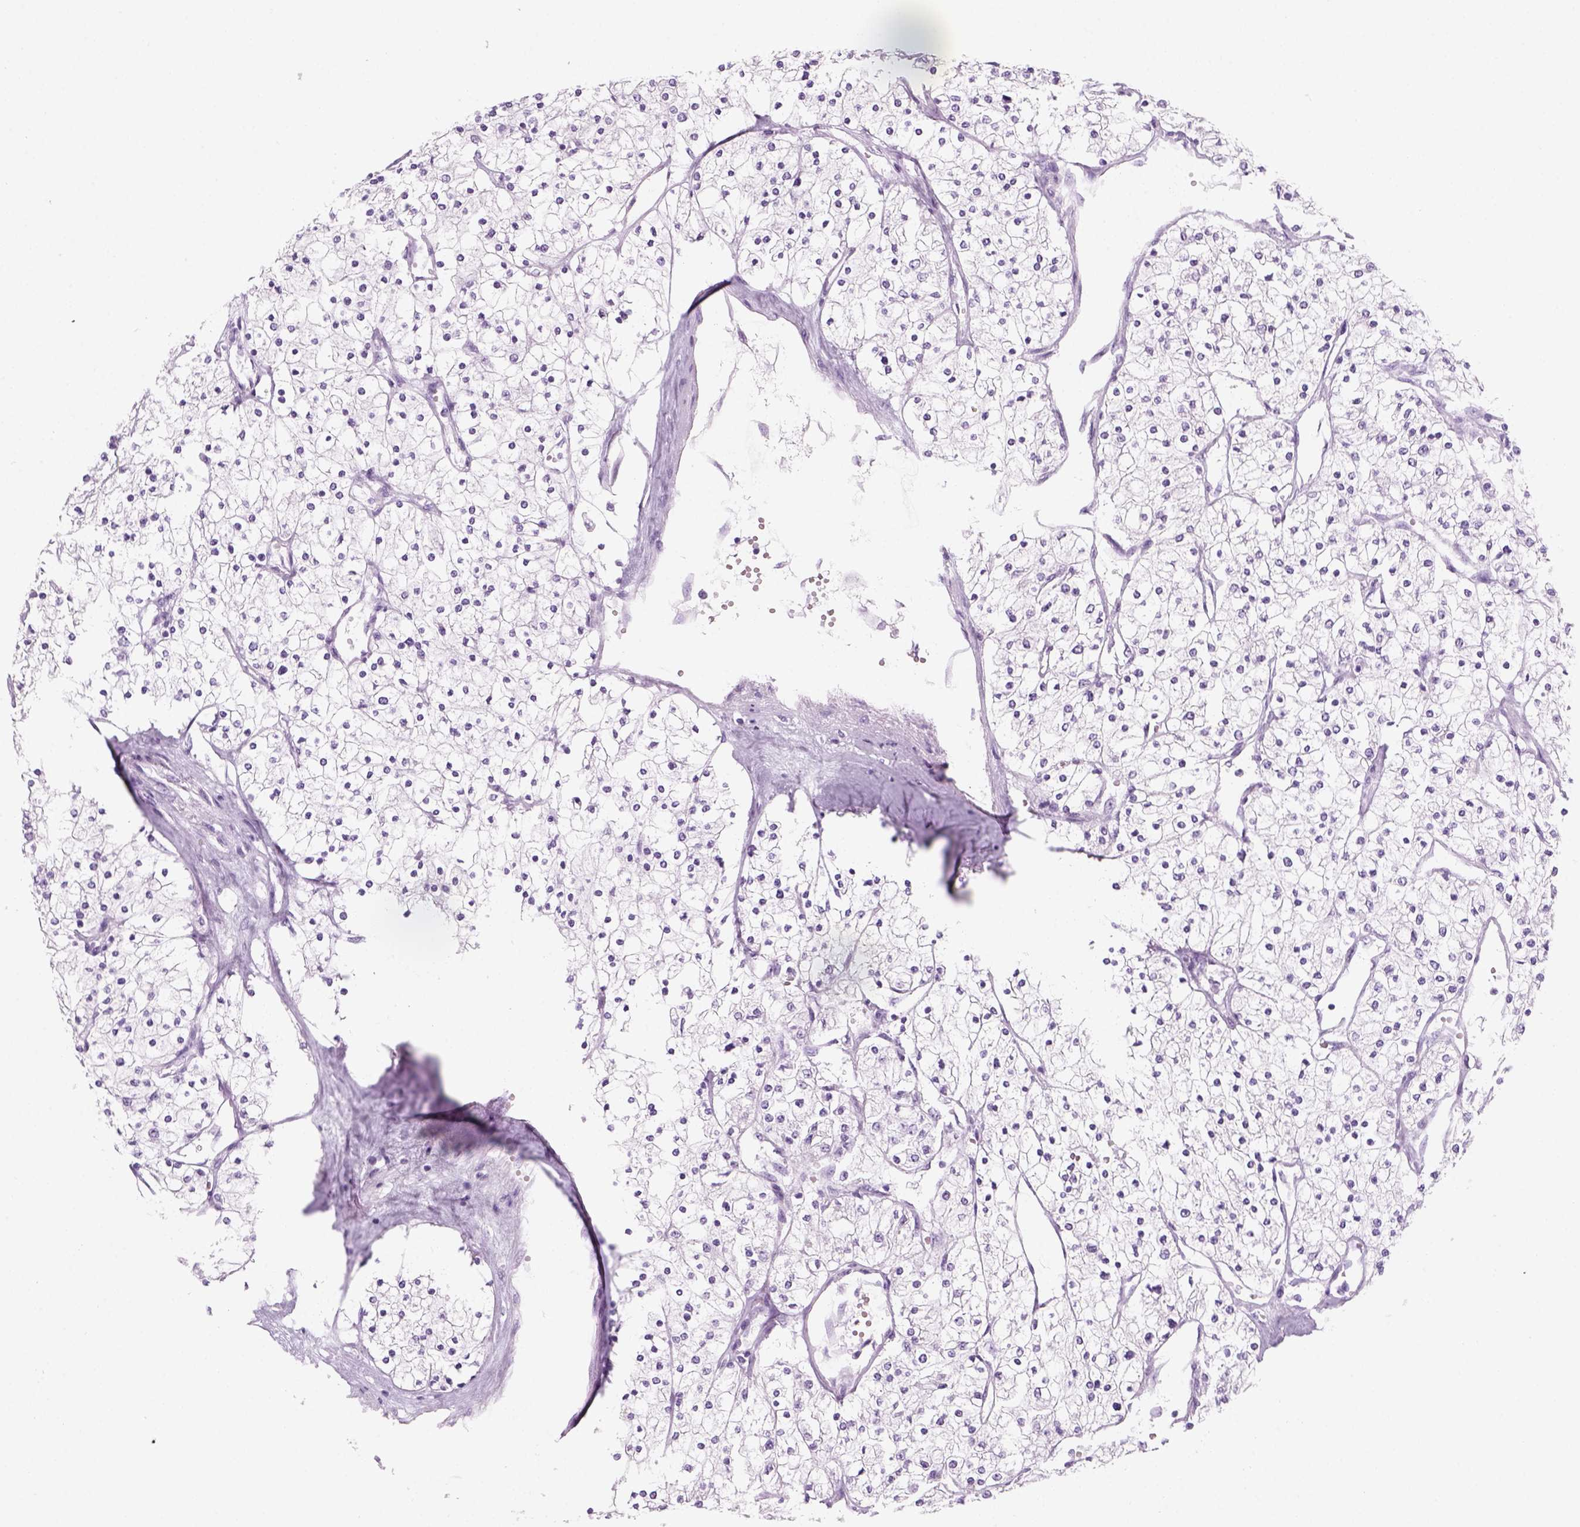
{"staining": {"intensity": "negative", "quantity": "none", "location": "none"}, "tissue": "renal cancer", "cell_type": "Tumor cells", "image_type": "cancer", "snomed": [{"axis": "morphology", "description": "Adenocarcinoma, NOS"}, {"axis": "topography", "description": "Kidney"}], "caption": "The micrograph shows no significant staining in tumor cells of adenocarcinoma (renal). Nuclei are stained in blue.", "gene": "KRTAP11-1", "patient": {"sex": "male", "age": 80}}